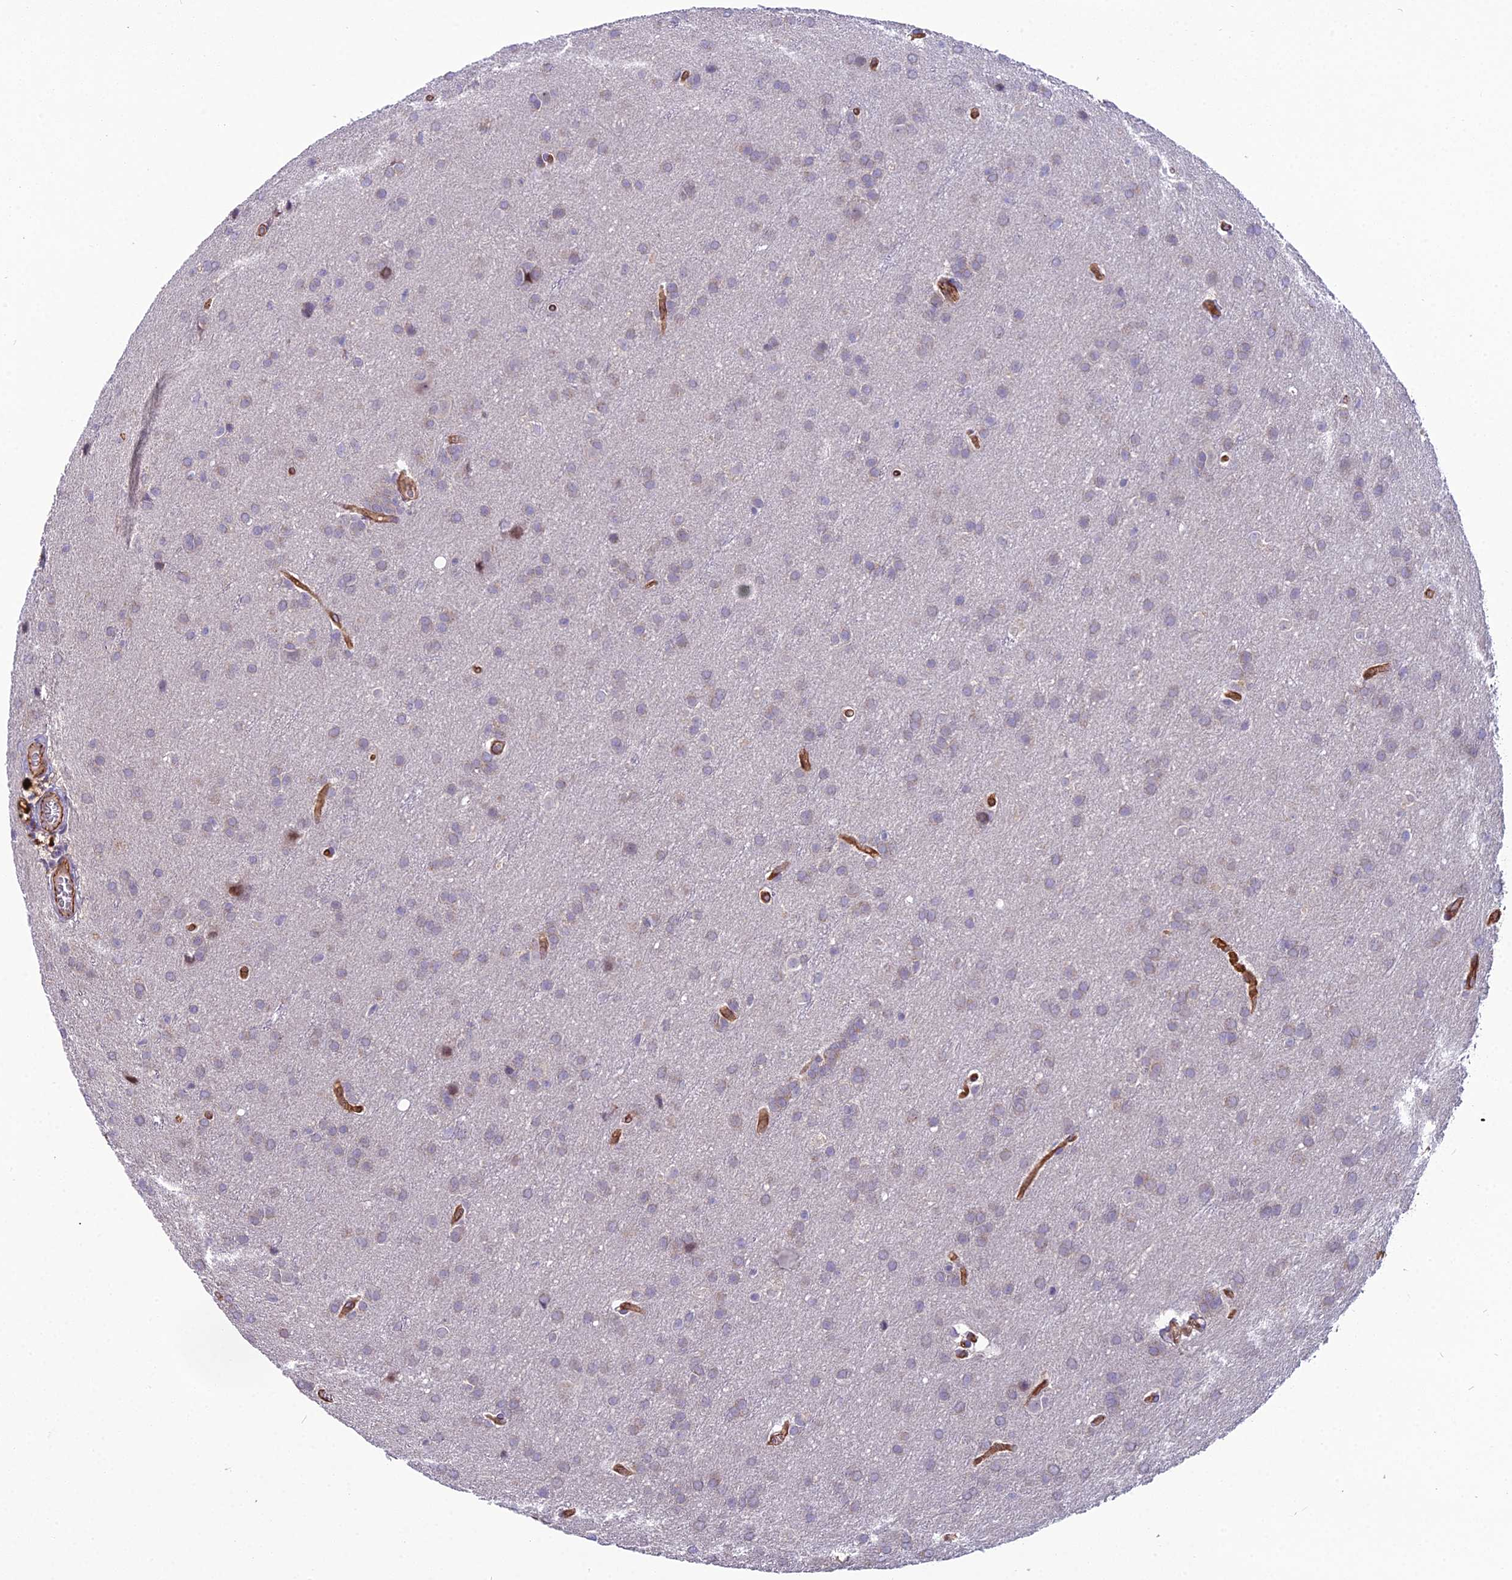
{"staining": {"intensity": "negative", "quantity": "none", "location": "none"}, "tissue": "glioma", "cell_type": "Tumor cells", "image_type": "cancer", "snomed": [{"axis": "morphology", "description": "Glioma, malignant, Low grade"}, {"axis": "topography", "description": "Brain"}], "caption": "Photomicrograph shows no protein positivity in tumor cells of low-grade glioma (malignant) tissue.", "gene": "CFAP47", "patient": {"sex": "female", "age": 32}}